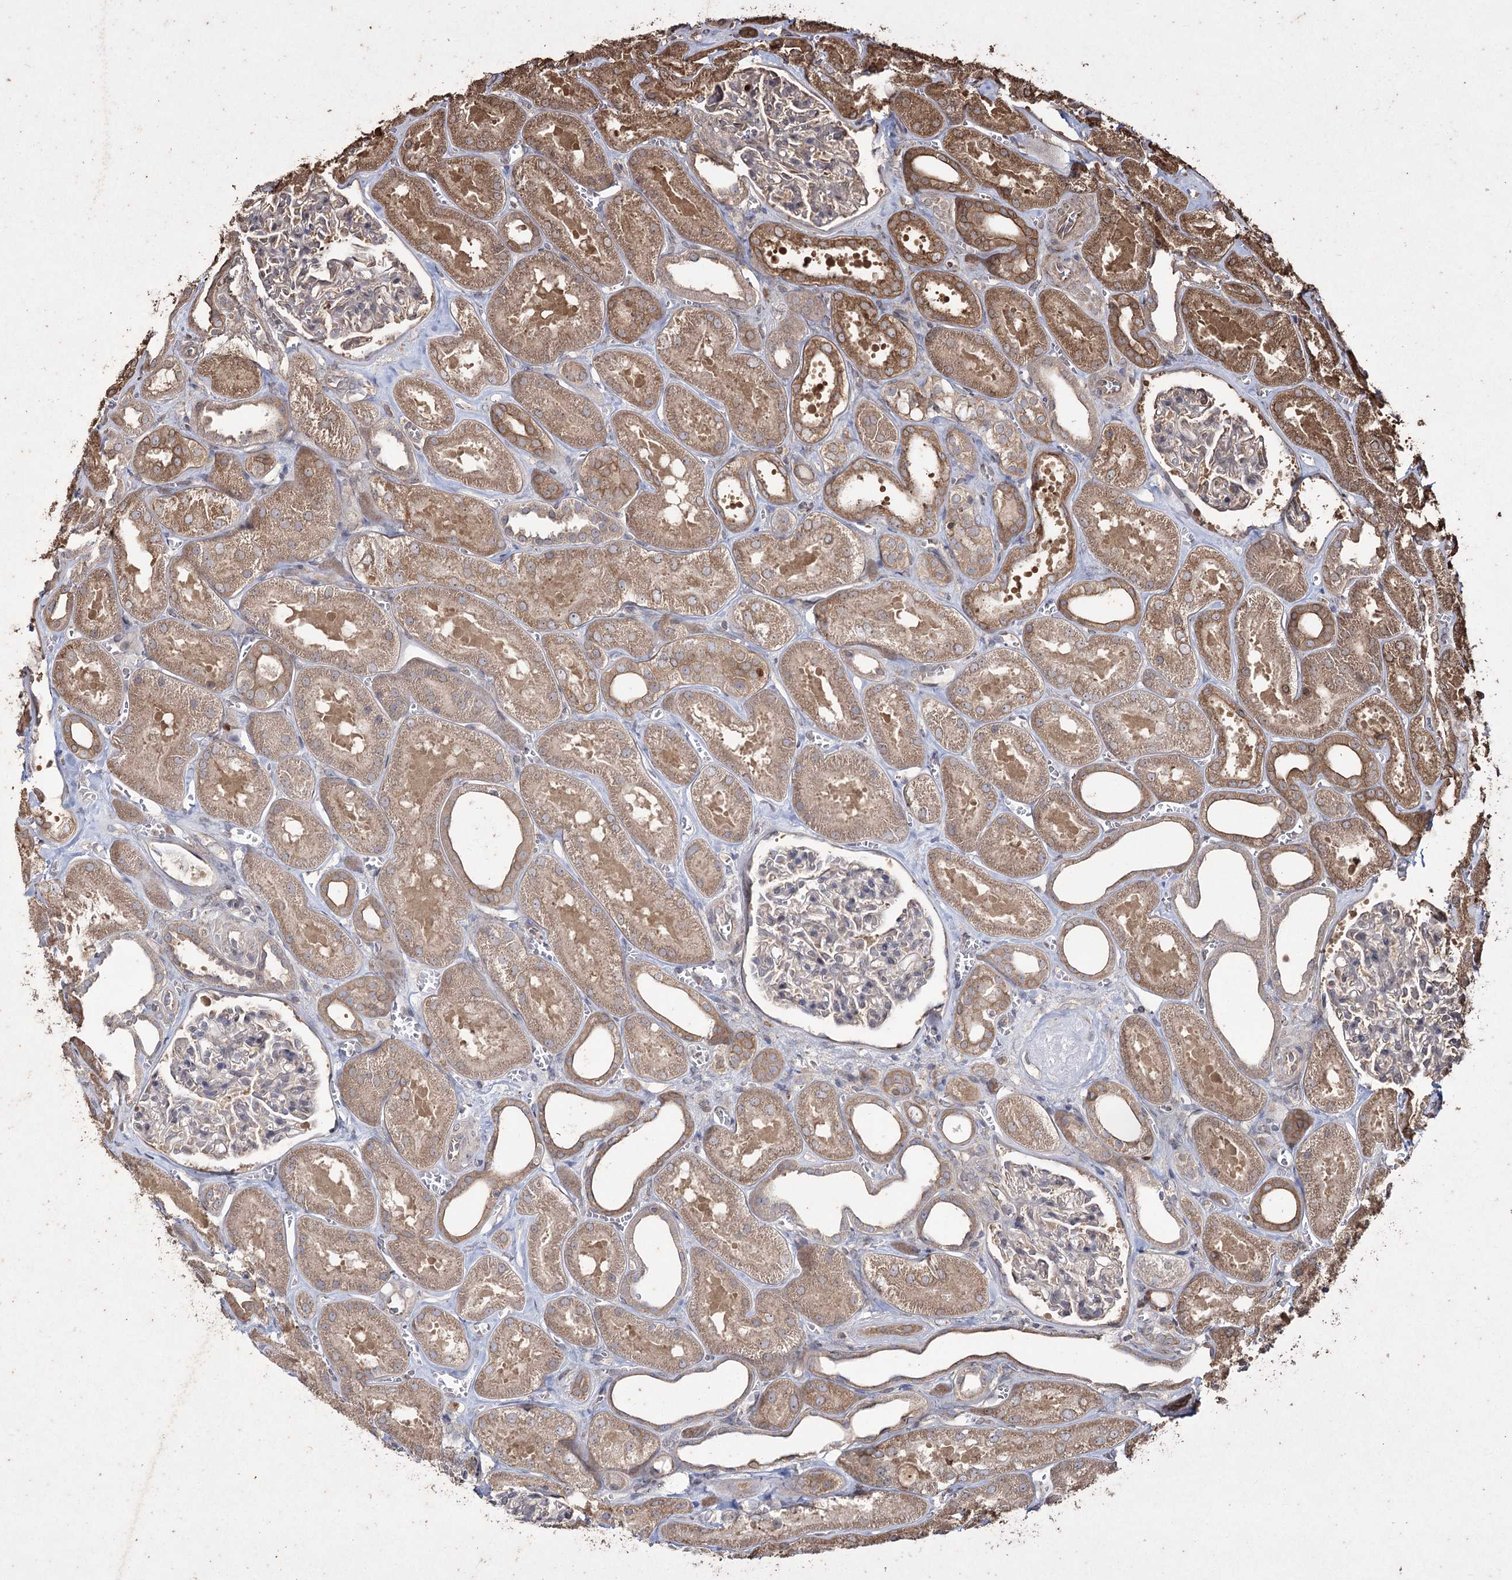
{"staining": {"intensity": "negative", "quantity": "none", "location": "none"}, "tissue": "kidney", "cell_type": "Cells in glomeruli", "image_type": "normal", "snomed": [{"axis": "morphology", "description": "Normal tissue, NOS"}, {"axis": "morphology", "description": "Adenocarcinoma, NOS"}, {"axis": "topography", "description": "Kidney"}], "caption": "This is a photomicrograph of immunohistochemistry staining of benign kidney, which shows no staining in cells in glomeruli.", "gene": "PRC1", "patient": {"sex": "female", "age": 68}}